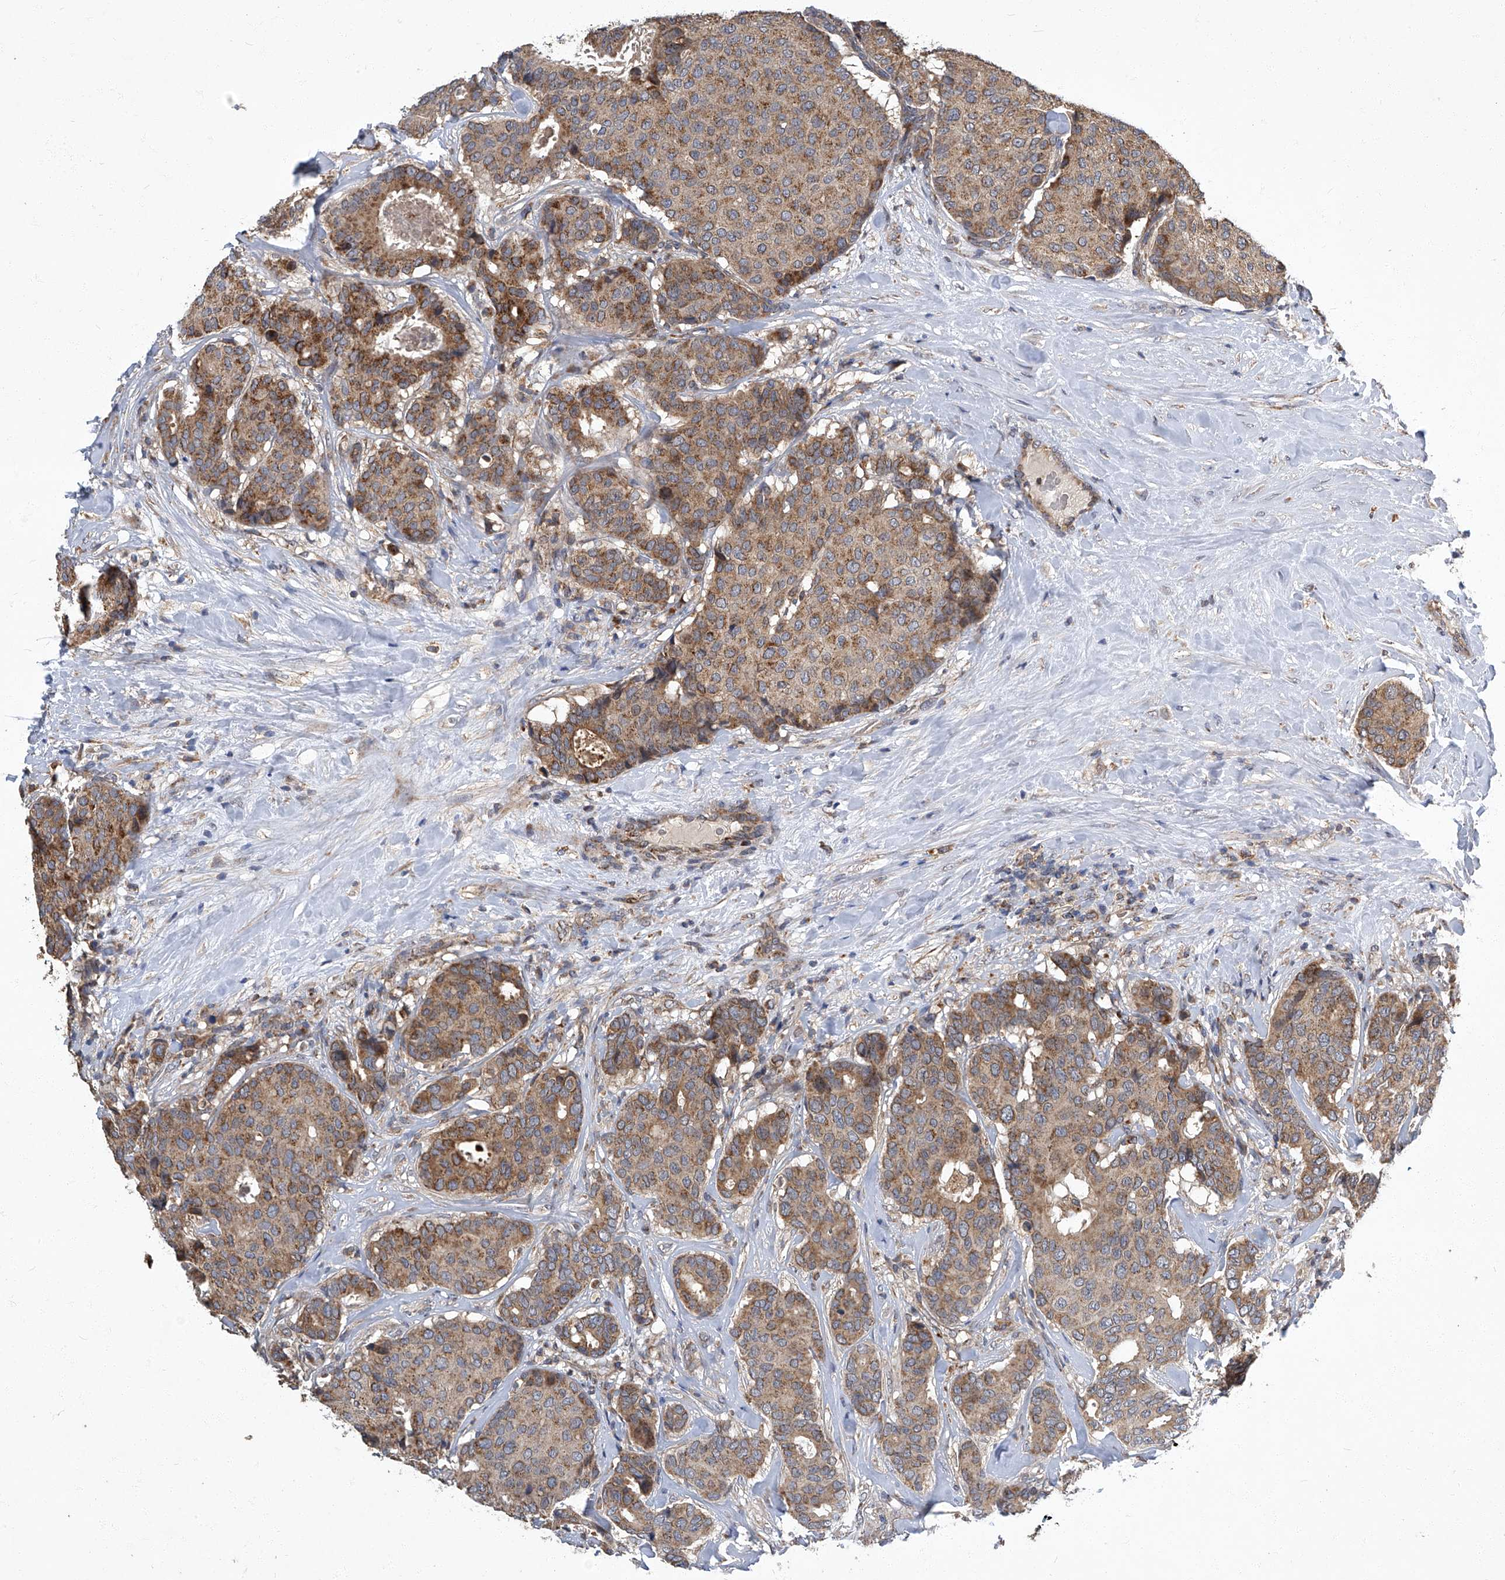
{"staining": {"intensity": "moderate", "quantity": ">75%", "location": "cytoplasmic/membranous"}, "tissue": "breast cancer", "cell_type": "Tumor cells", "image_type": "cancer", "snomed": [{"axis": "morphology", "description": "Duct carcinoma"}, {"axis": "topography", "description": "Breast"}], "caption": "This image exhibits immunohistochemistry (IHC) staining of intraductal carcinoma (breast), with medium moderate cytoplasmic/membranous positivity in approximately >75% of tumor cells.", "gene": "TNFRSF13B", "patient": {"sex": "female", "age": 75}}